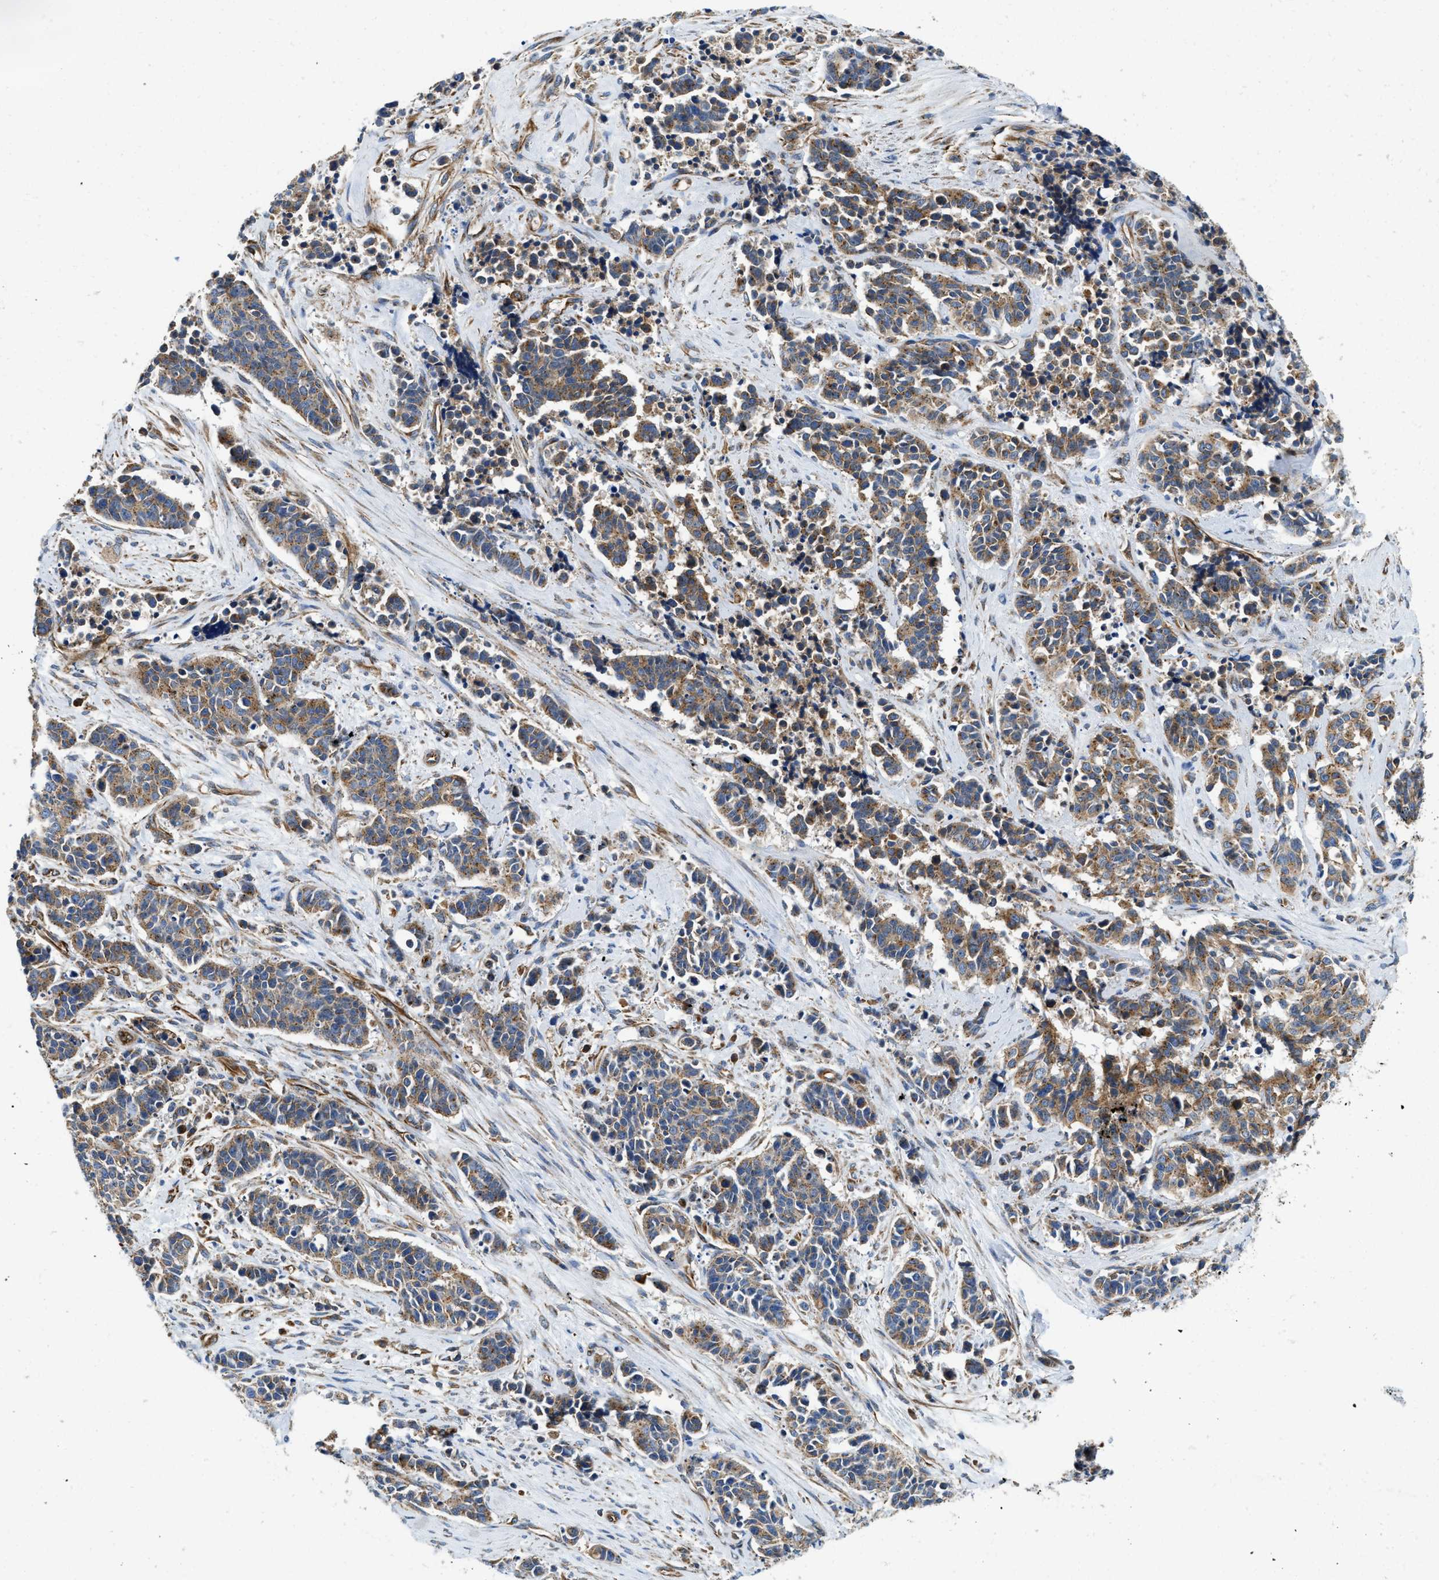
{"staining": {"intensity": "moderate", "quantity": ">75%", "location": "cytoplasmic/membranous"}, "tissue": "cervical cancer", "cell_type": "Tumor cells", "image_type": "cancer", "snomed": [{"axis": "morphology", "description": "Squamous cell carcinoma, NOS"}, {"axis": "topography", "description": "Cervix"}], "caption": "Immunohistochemical staining of human cervical squamous cell carcinoma reveals medium levels of moderate cytoplasmic/membranous staining in approximately >75% of tumor cells. (DAB IHC, brown staining for protein, blue staining for nuclei).", "gene": "HSD17B12", "patient": {"sex": "female", "age": 35}}